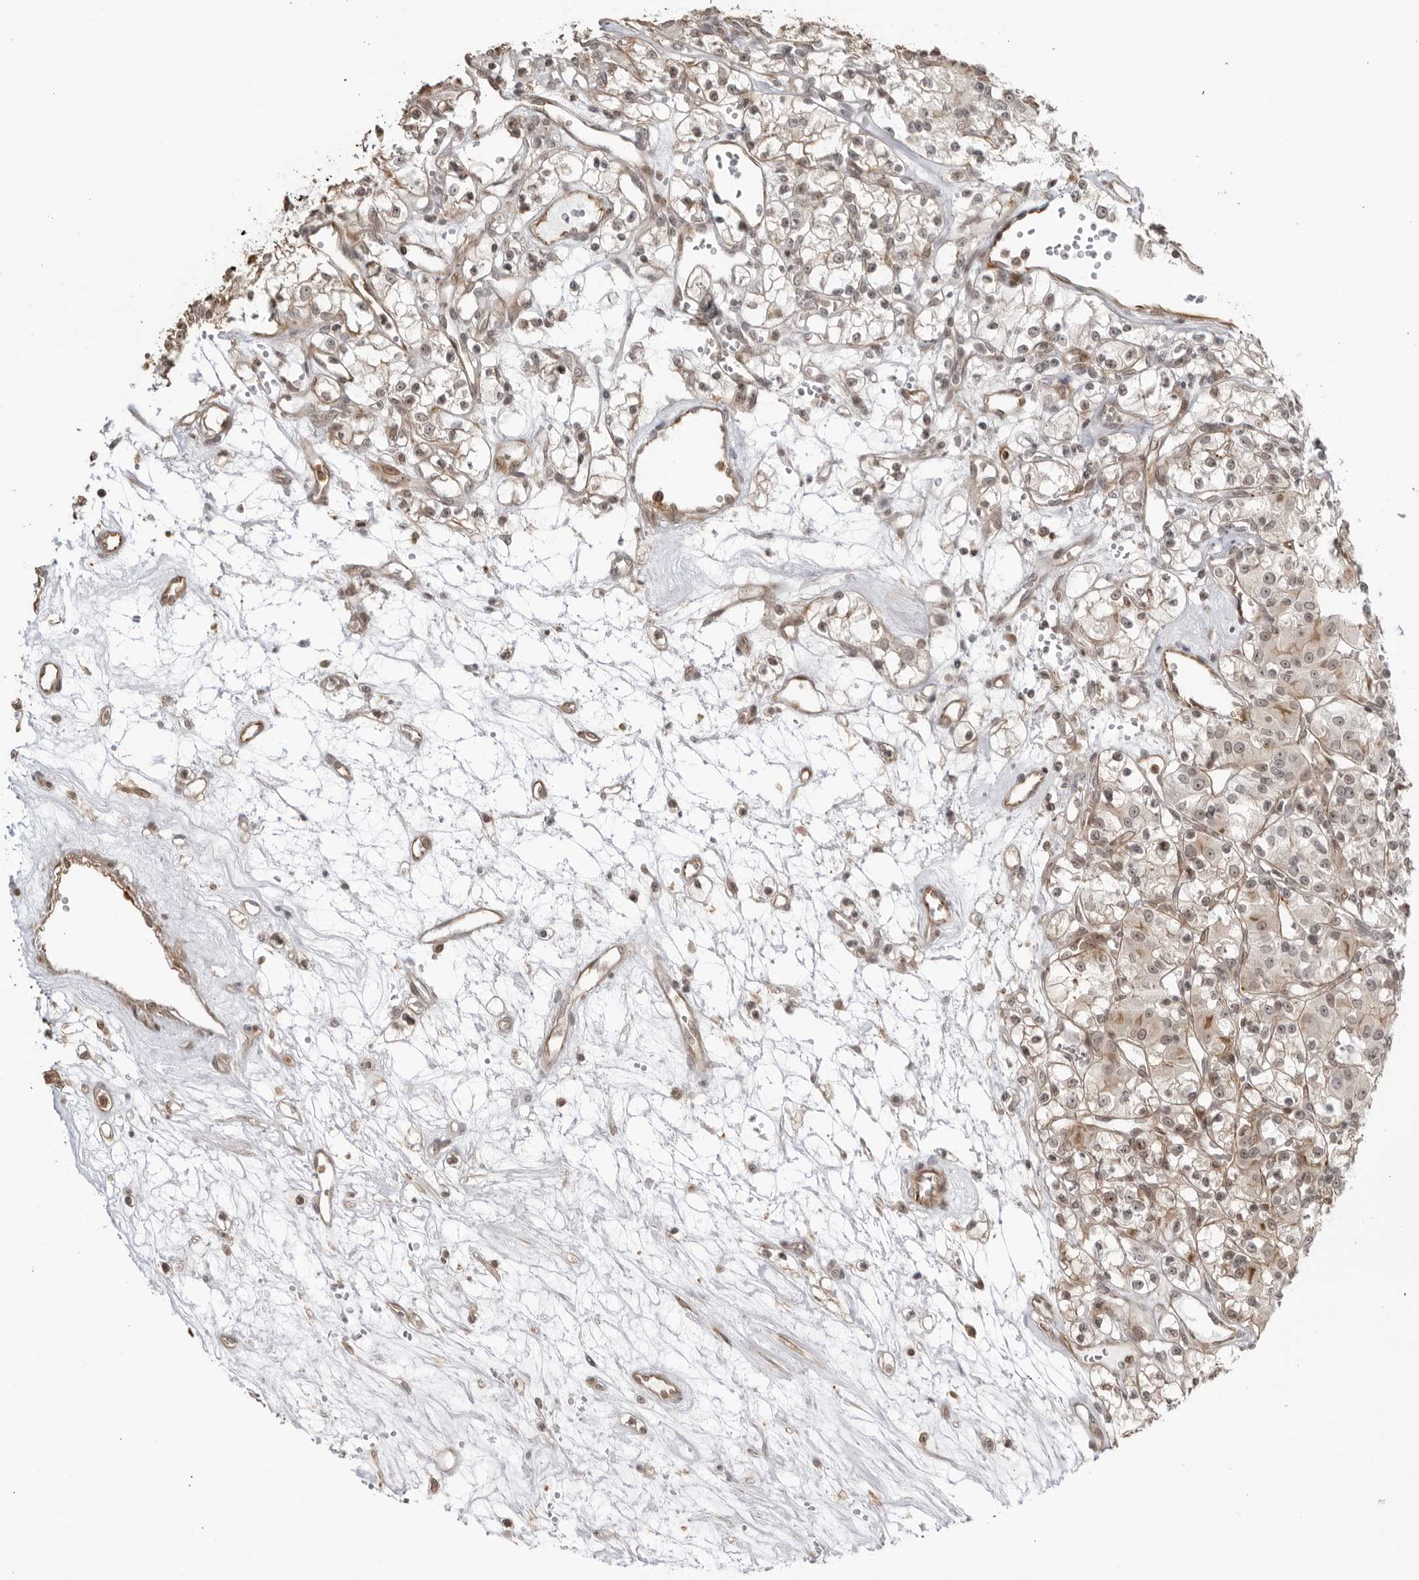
{"staining": {"intensity": "weak", "quantity": ">75%", "location": "cytoplasmic/membranous,nuclear"}, "tissue": "renal cancer", "cell_type": "Tumor cells", "image_type": "cancer", "snomed": [{"axis": "morphology", "description": "Adenocarcinoma, NOS"}, {"axis": "topography", "description": "Kidney"}], "caption": "IHC photomicrograph of renal adenocarcinoma stained for a protein (brown), which displays low levels of weak cytoplasmic/membranous and nuclear positivity in approximately >75% of tumor cells.", "gene": "TCF21", "patient": {"sex": "female", "age": 59}}